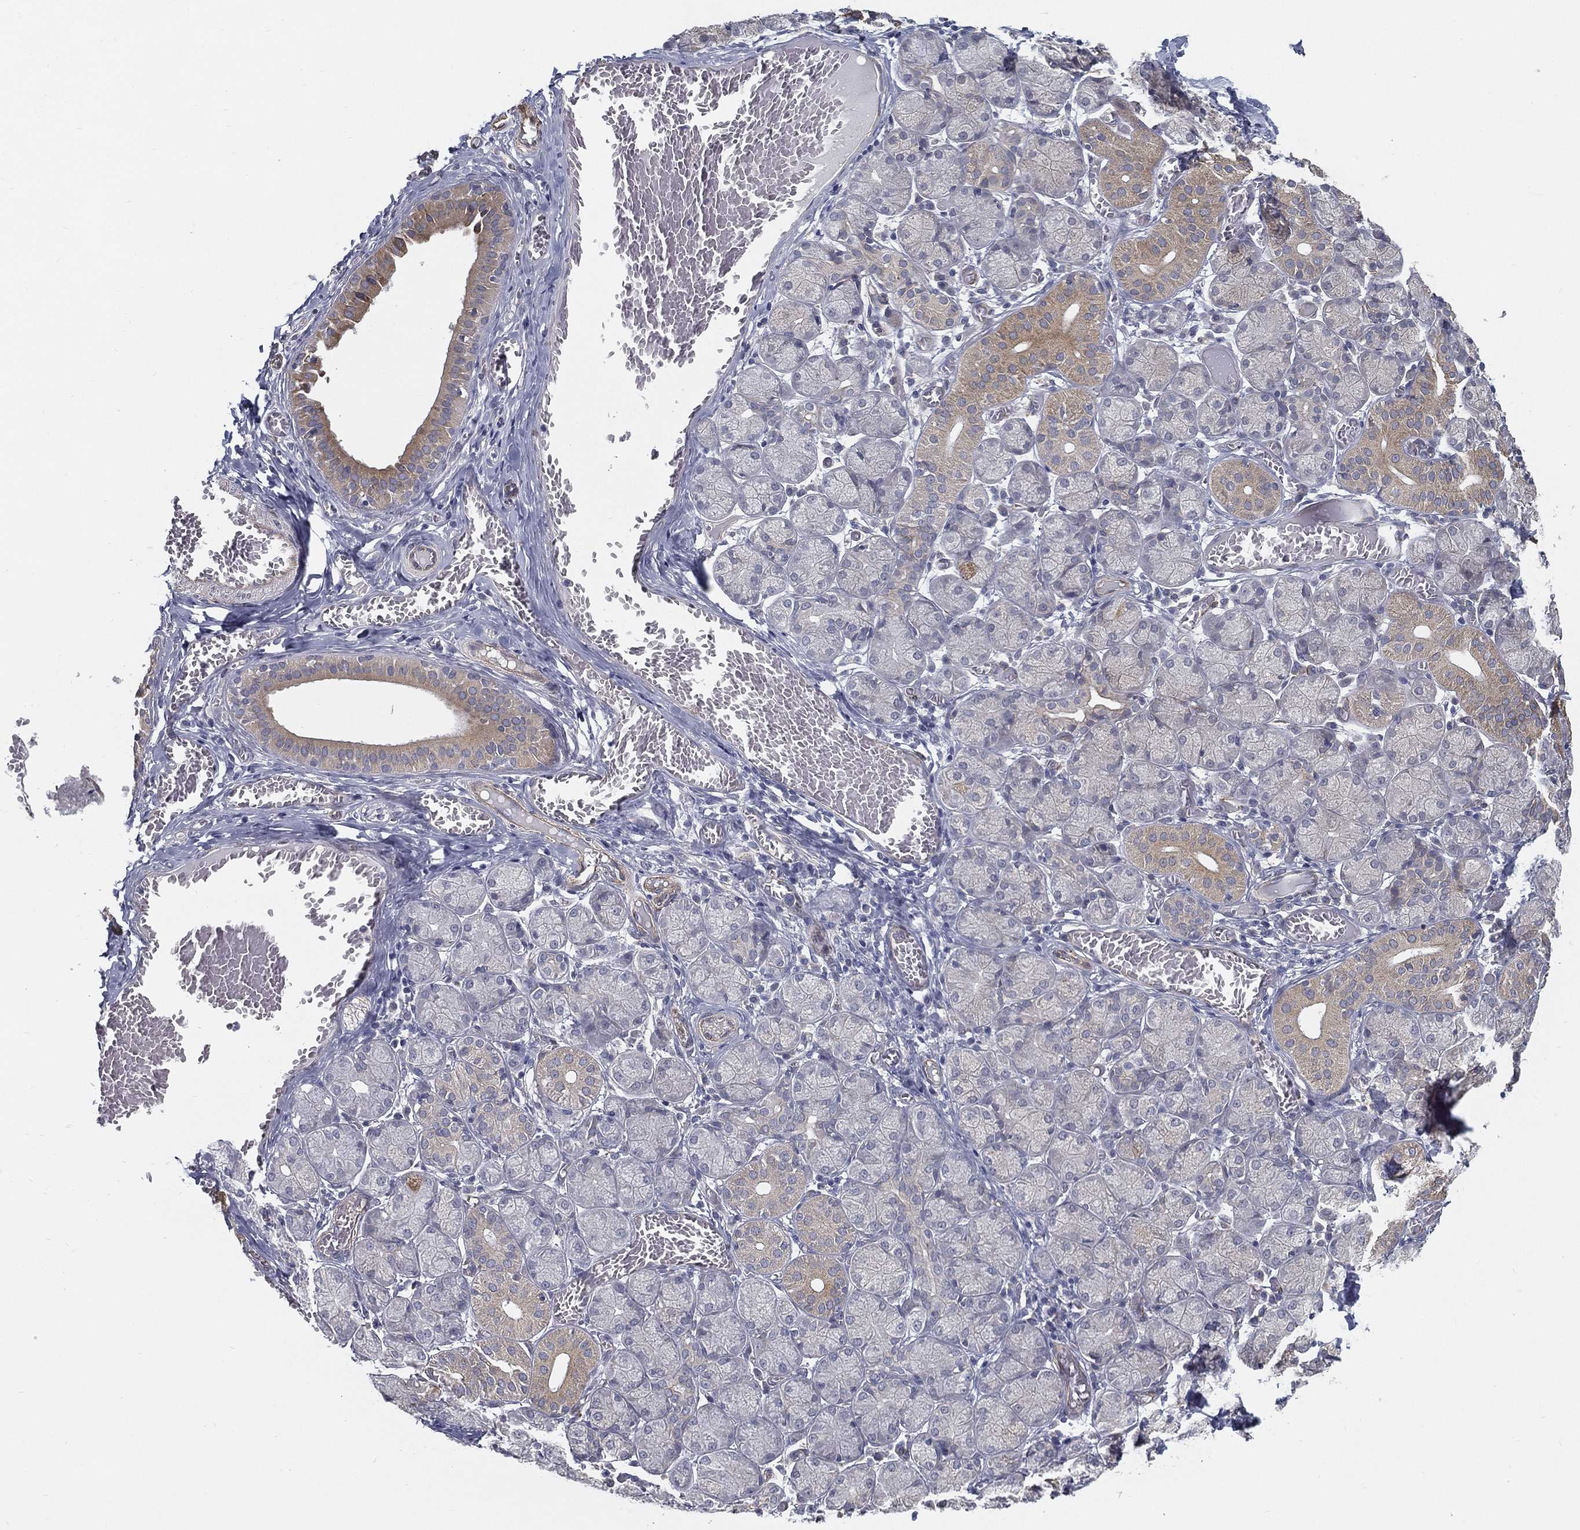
{"staining": {"intensity": "weak", "quantity": "<25%", "location": "cytoplasmic/membranous"}, "tissue": "salivary gland", "cell_type": "Glandular cells", "image_type": "normal", "snomed": [{"axis": "morphology", "description": "Normal tissue, NOS"}, {"axis": "topography", "description": "Salivary gland"}, {"axis": "topography", "description": "Peripheral nerve tissue"}], "caption": "The histopathology image demonstrates no significant expression in glandular cells of salivary gland. (Brightfield microscopy of DAB (3,3'-diaminobenzidine) immunohistochemistry (IHC) at high magnification).", "gene": "LRRC56", "patient": {"sex": "female", "age": 24}}